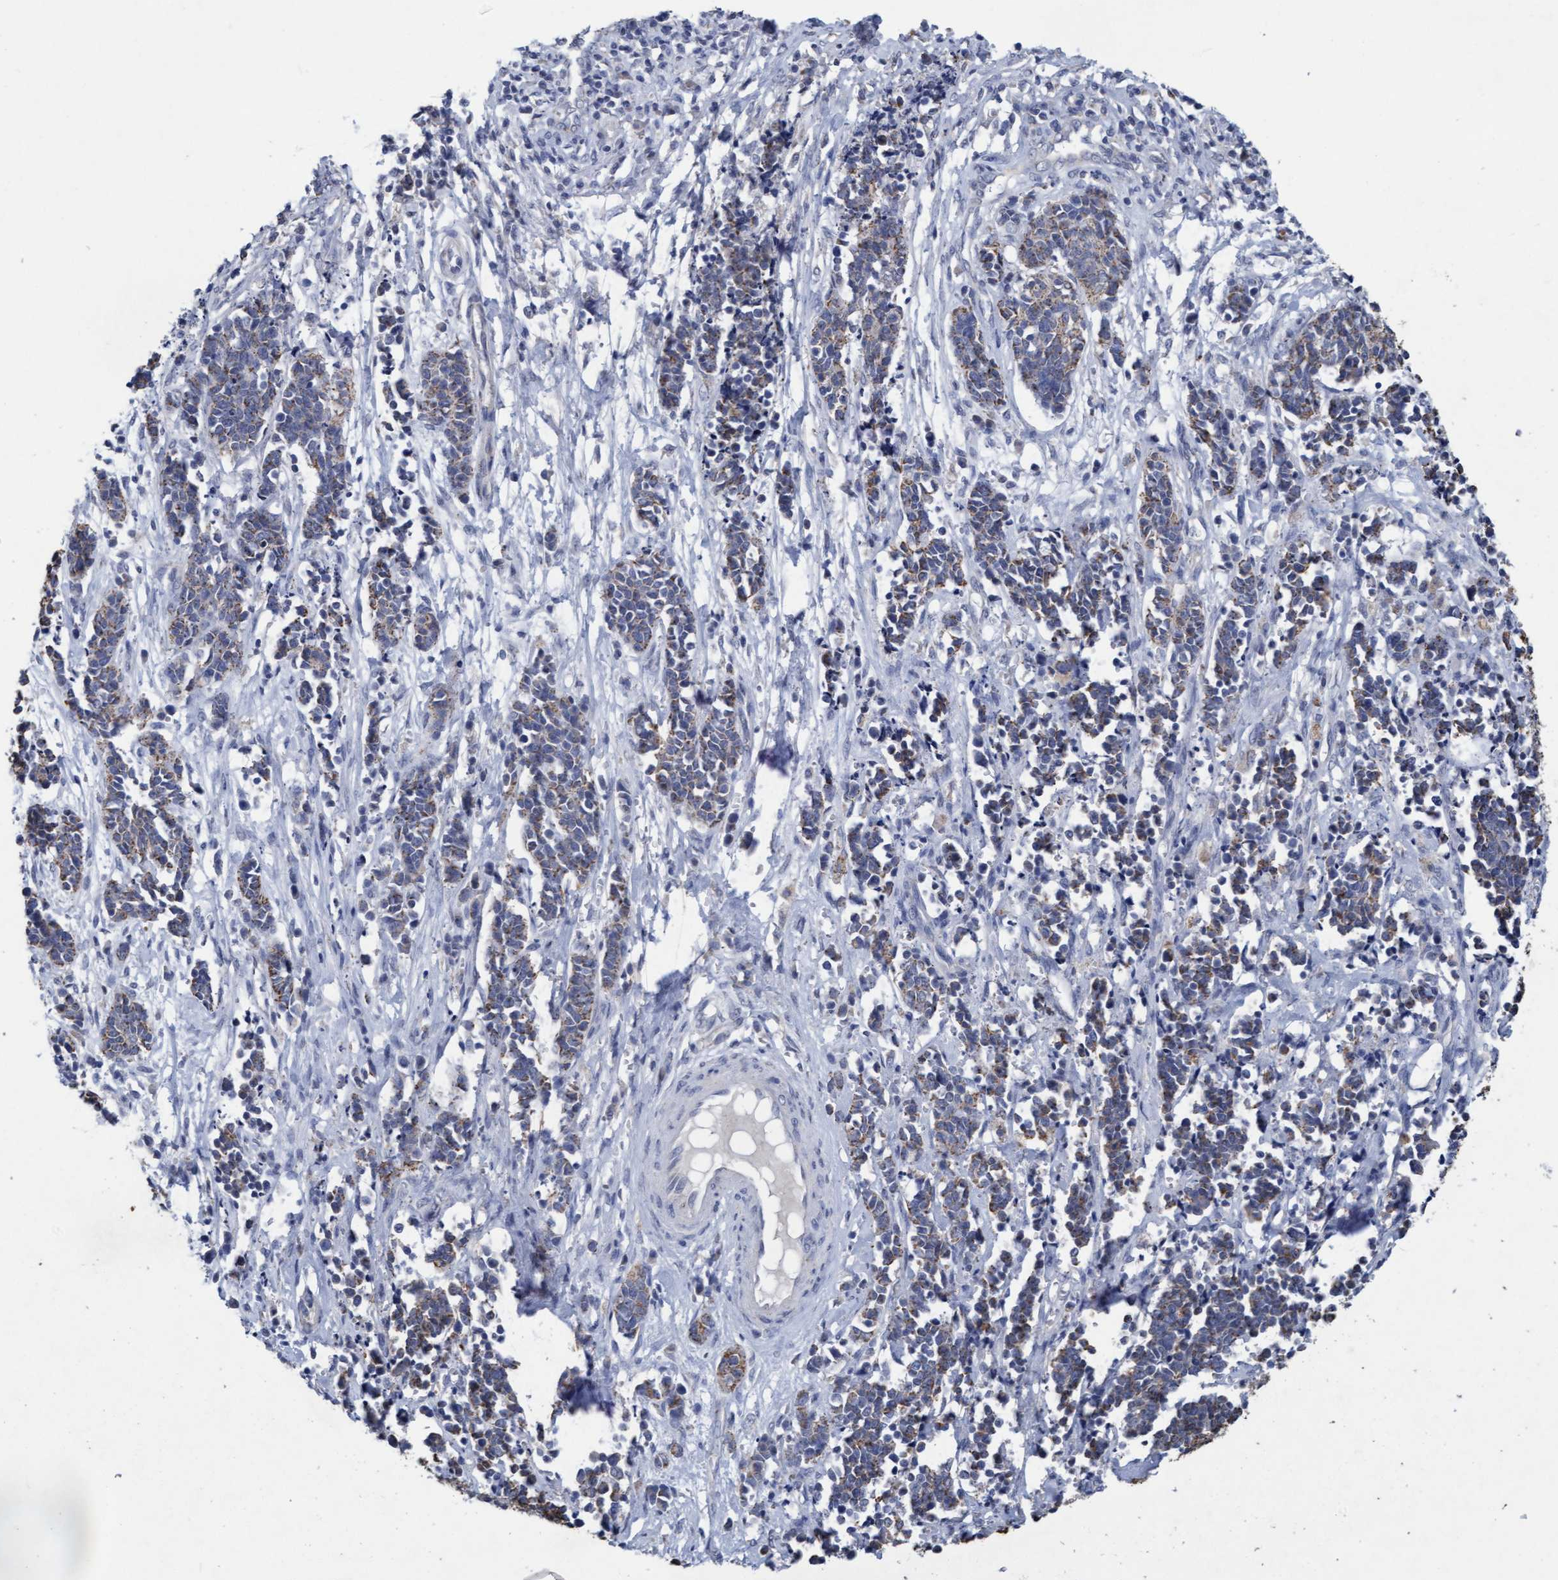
{"staining": {"intensity": "weak", "quantity": ">75%", "location": "cytoplasmic/membranous"}, "tissue": "cervical cancer", "cell_type": "Tumor cells", "image_type": "cancer", "snomed": [{"axis": "morphology", "description": "Squamous cell carcinoma, NOS"}, {"axis": "topography", "description": "Cervix"}], "caption": "Human squamous cell carcinoma (cervical) stained with a brown dye demonstrates weak cytoplasmic/membranous positive positivity in about >75% of tumor cells.", "gene": "VSIG8", "patient": {"sex": "female", "age": 35}}